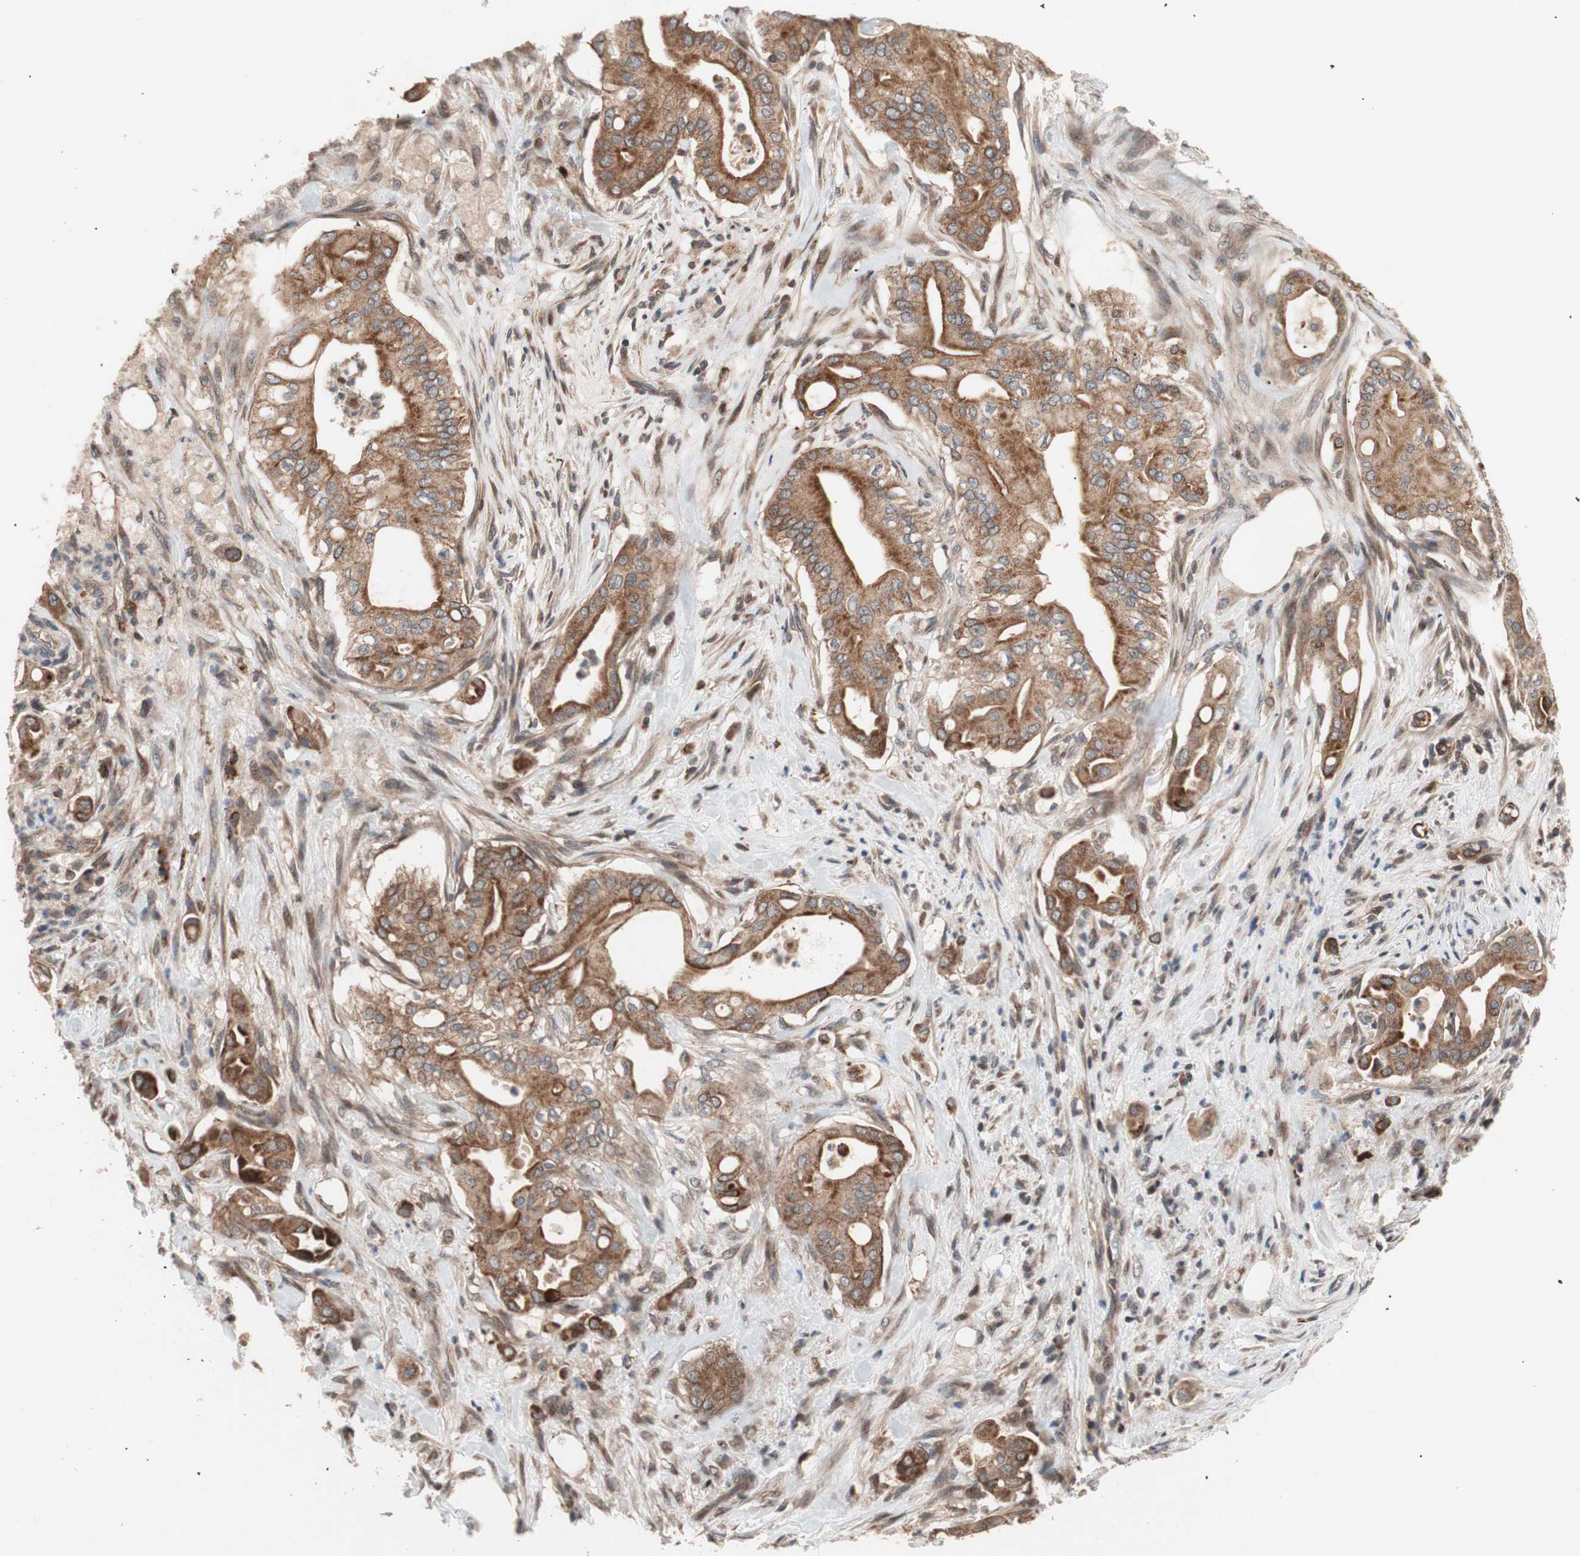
{"staining": {"intensity": "moderate", "quantity": ">75%", "location": "cytoplasmic/membranous"}, "tissue": "liver cancer", "cell_type": "Tumor cells", "image_type": "cancer", "snomed": [{"axis": "morphology", "description": "Cholangiocarcinoma"}, {"axis": "topography", "description": "Liver"}], "caption": "Human liver cholangiocarcinoma stained for a protein (brown) demonstrates moderate cytoplasmic/membranous positive staining in approximately >75% of tumor cells.", "gene": "NF2", "patient": {"sex": "female", "age": 68}}